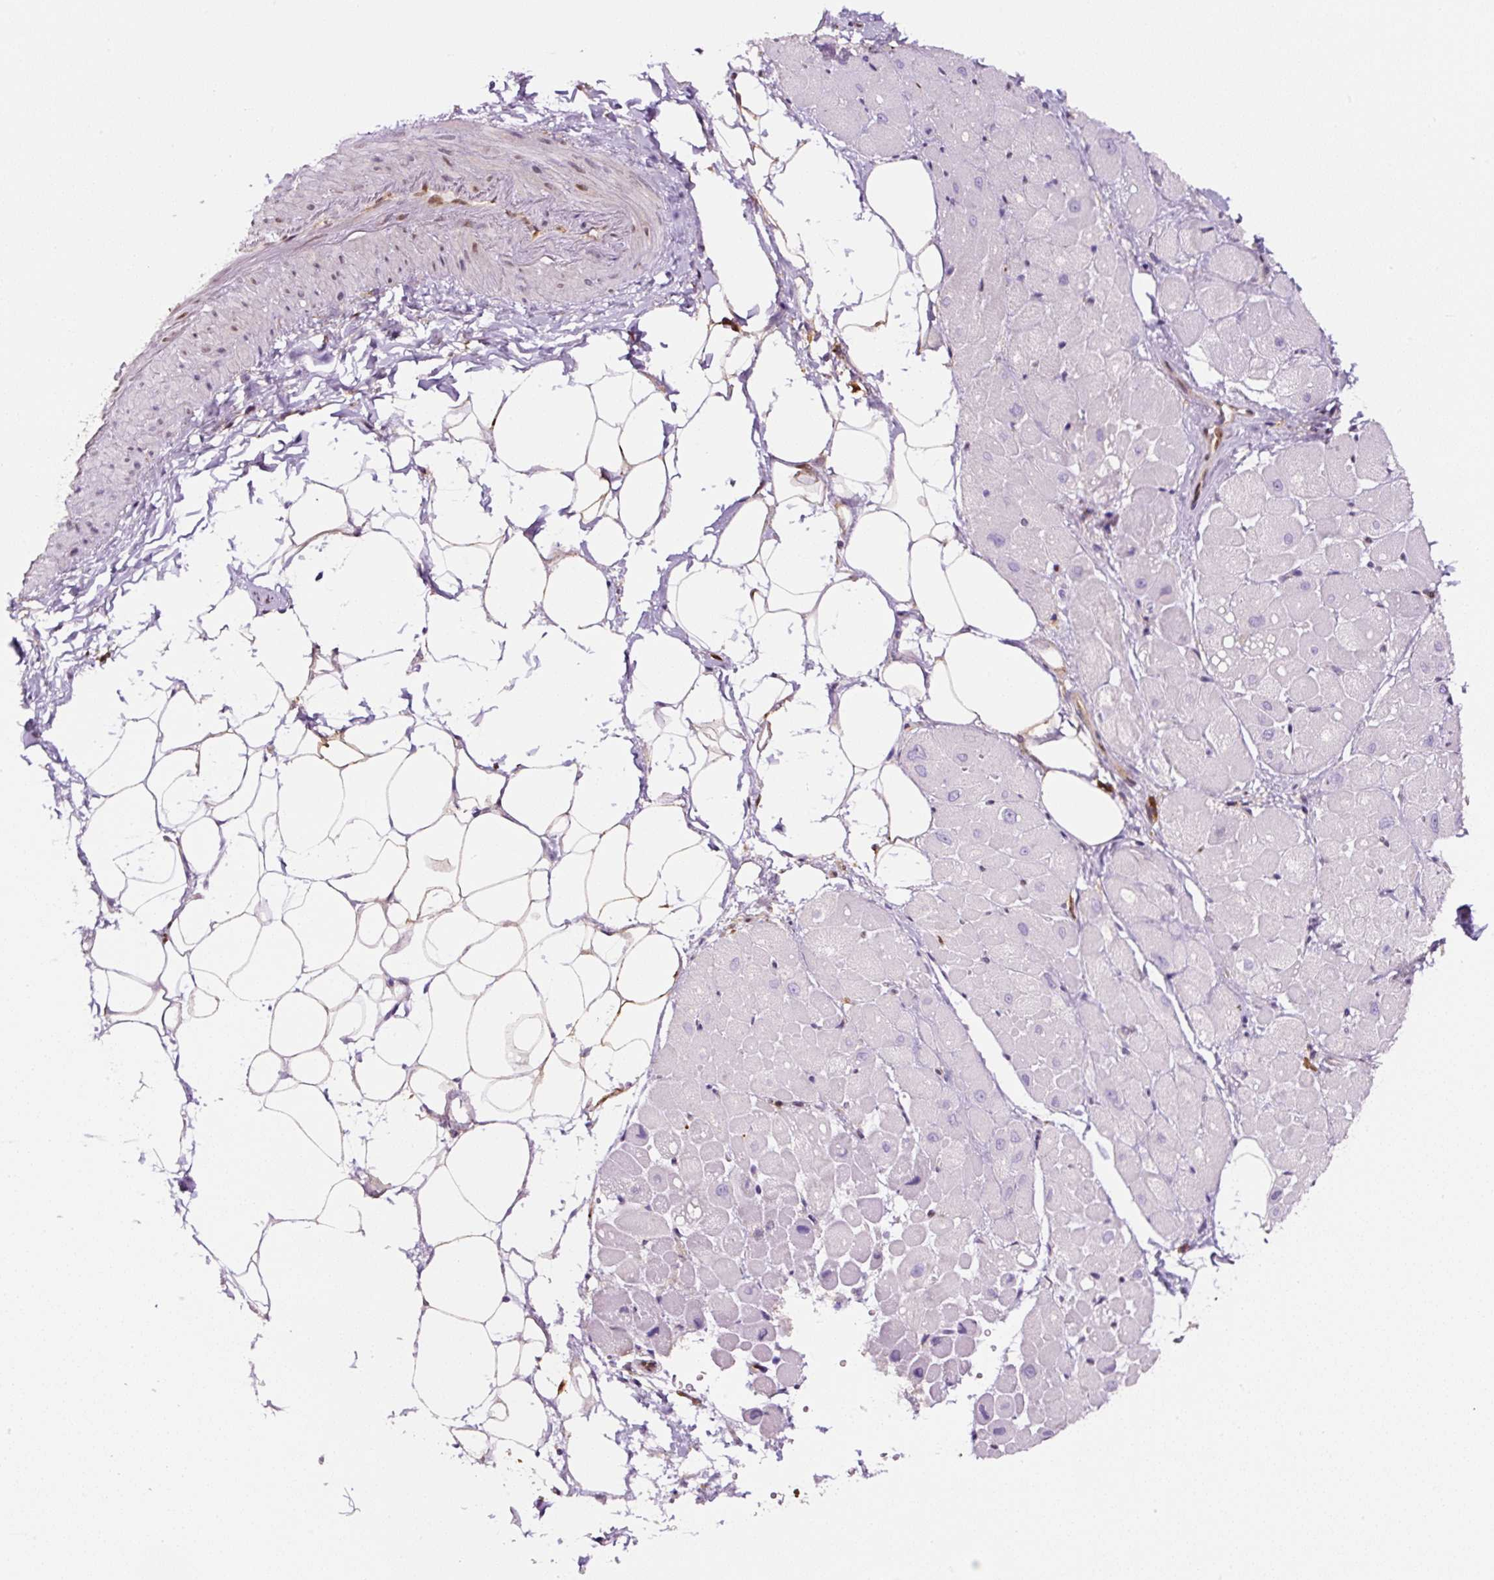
{"staining": {"intensity": "negative", "quantity": "none", "location": "none"}, "tissue": "heart muscle", "cell_type": "Cardiomyocytes", "image_type": "normal", "snomed": [{"axis": "morphology", "description": "Normal tissue, NOS"}, {"axis": "topography", "description": "Heart"}], "caption": "Cardiomyocytes show no significant protein staining in normal heart muscle. (Brightfield microscopy of DAB immunohistochemistry (IHC) at high magnification).", "gene": "ANXA1", "patient": {"sex": "male", "age": 62}}